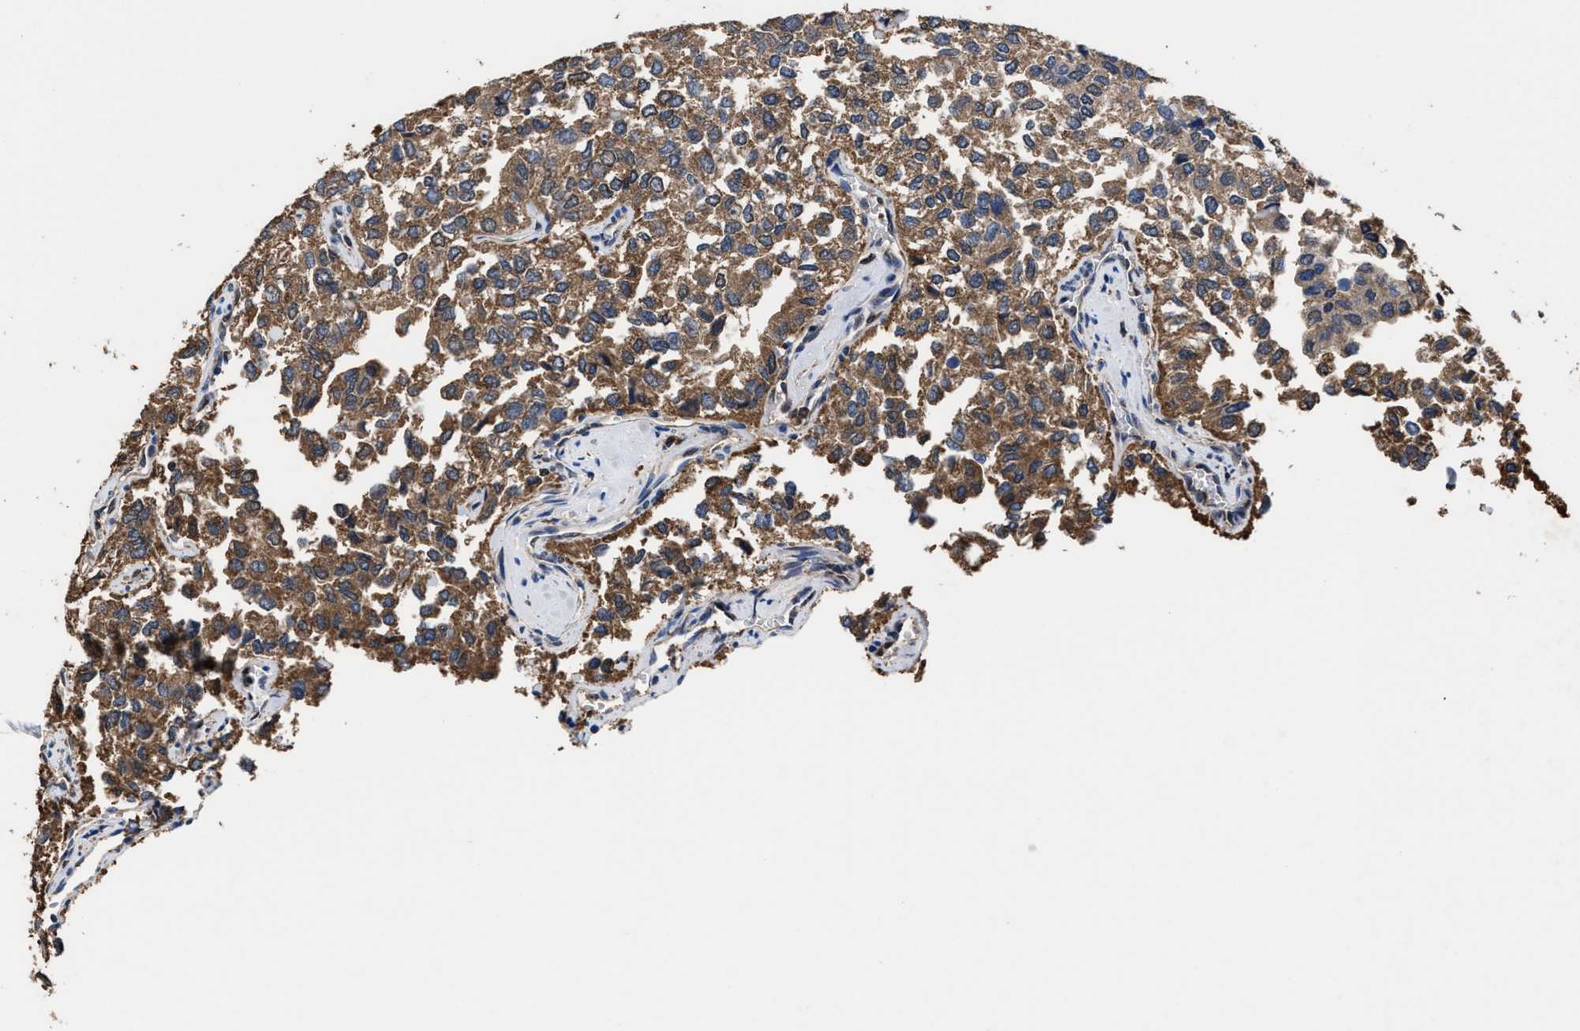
{"staining": {"intensity": "moderate", "quantity": ">75%", "location": "cytoplasmic/membranous"}, "tissue": "thyroid cancer", "cell_type": "Tumor cells", "image_type": "cancer", "snomed": [{"axis": "morphology", "description": "Follicular adenoma carcinoma, NOS"}, {"axis": "topography", "description": "Thyroid gland"}], "caption": "Thyroid cancer stained for a protein (brown) reveals moderate cytoplasmic/membranous positive staining in approximately >75% of tumor cells.", "gene": "ACLY", "patient": {"sex": "male", "age": 75}}